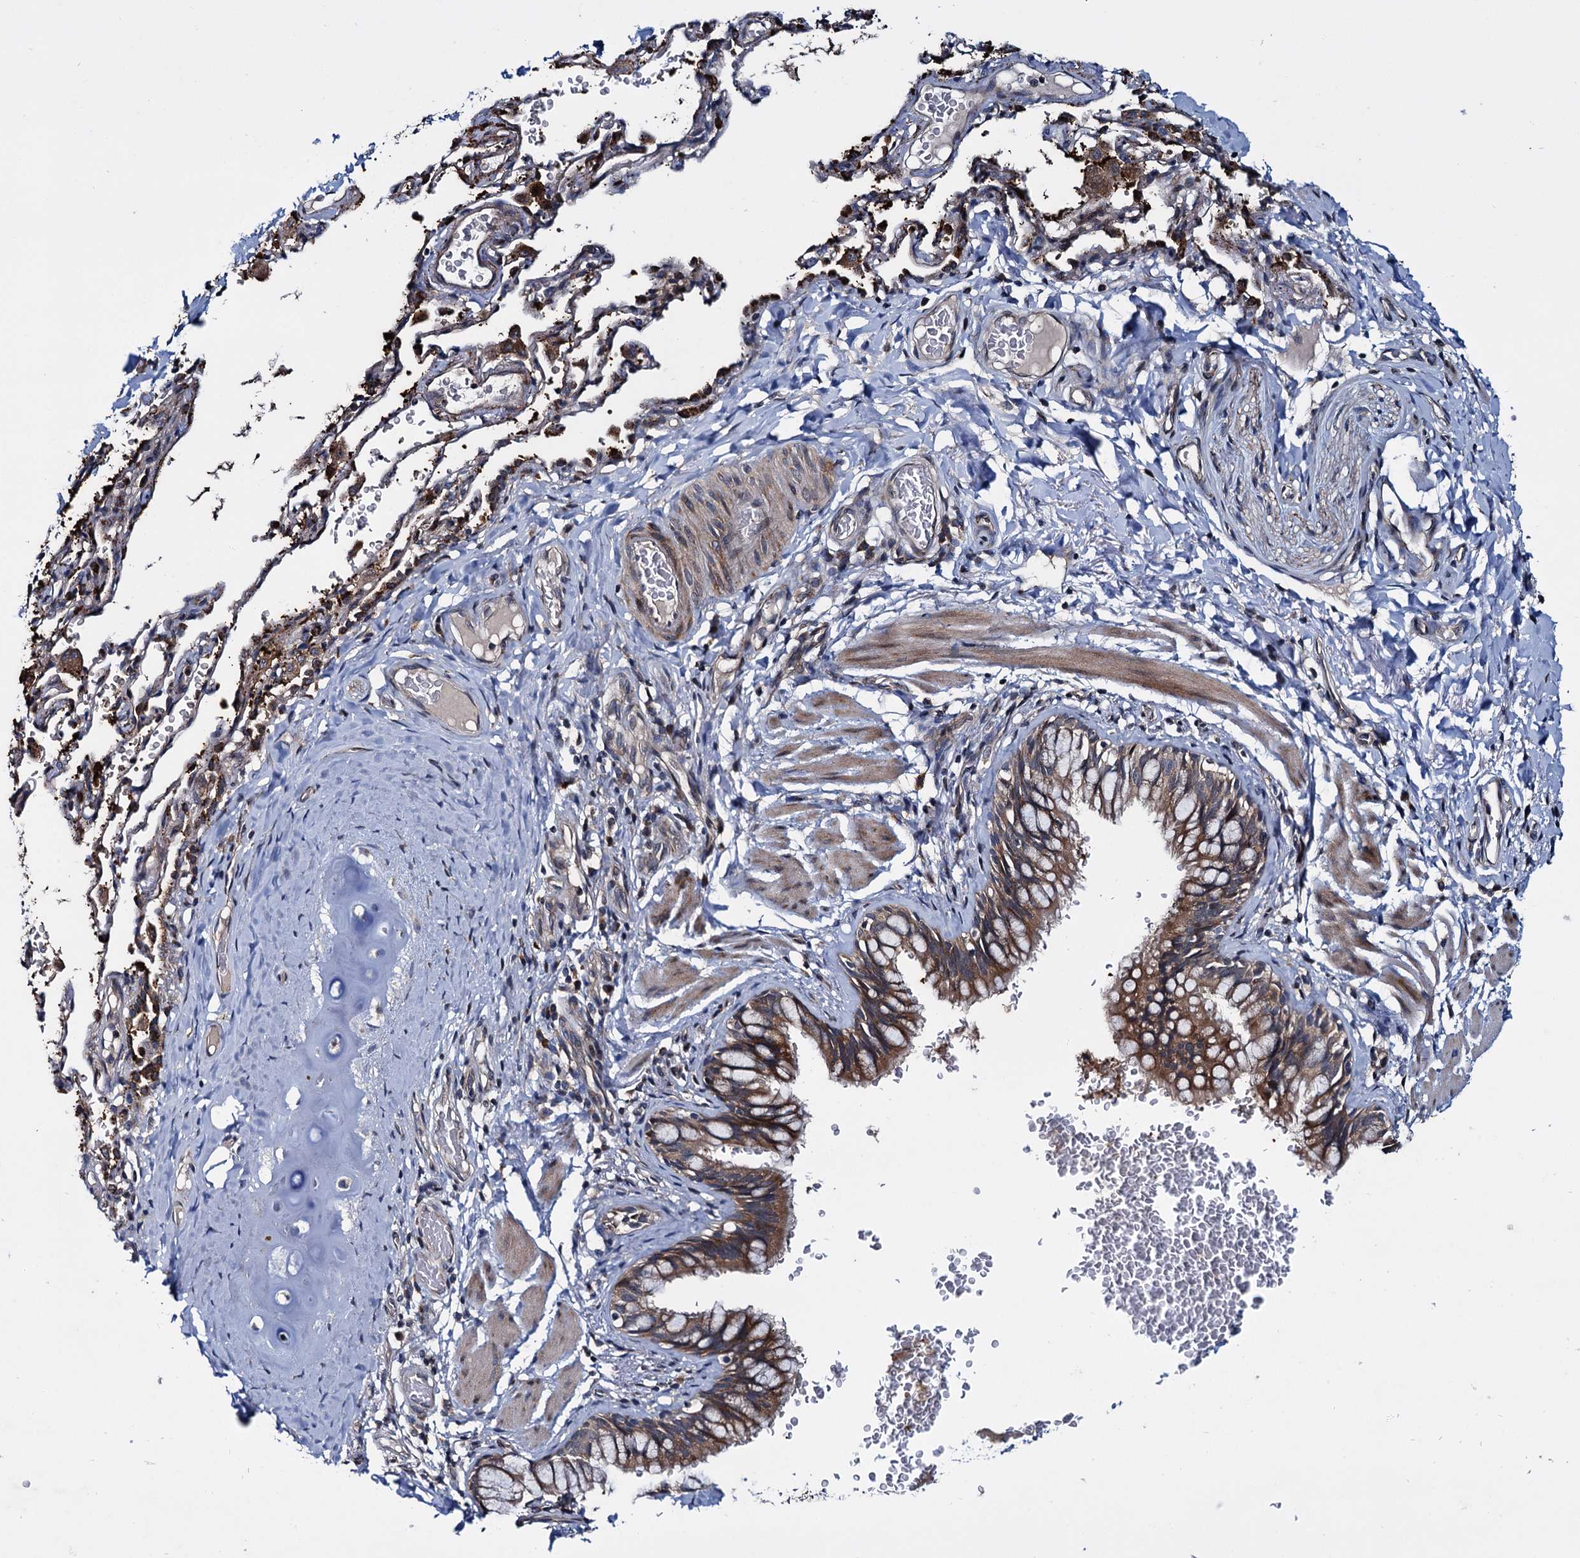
{"staining": {"intensity": "moderate", "quantity": ">75%", "location": "cytoplasmic/membranous"}, "tissue": "bronchus", "cell_type": "Respiratory epithelial cells", "image_type": "normal", "snomed": [{"axis": "morphology", "description": "Normal tissue, NOS"}, {"axis": "topography", "description": "Cartilage tissue"}, {"axis": "topography", "description": "Bronchus"}], "caption": "This image shows immunohistochemistry (IHC) staining of normal human bronchus, with medium moderate cytoplasmic/membranous expression in approximately >75% of respiratory epithelial cells.", "gene": "ARHGAP42", "patient": {"sex": "female", "age": 36}}